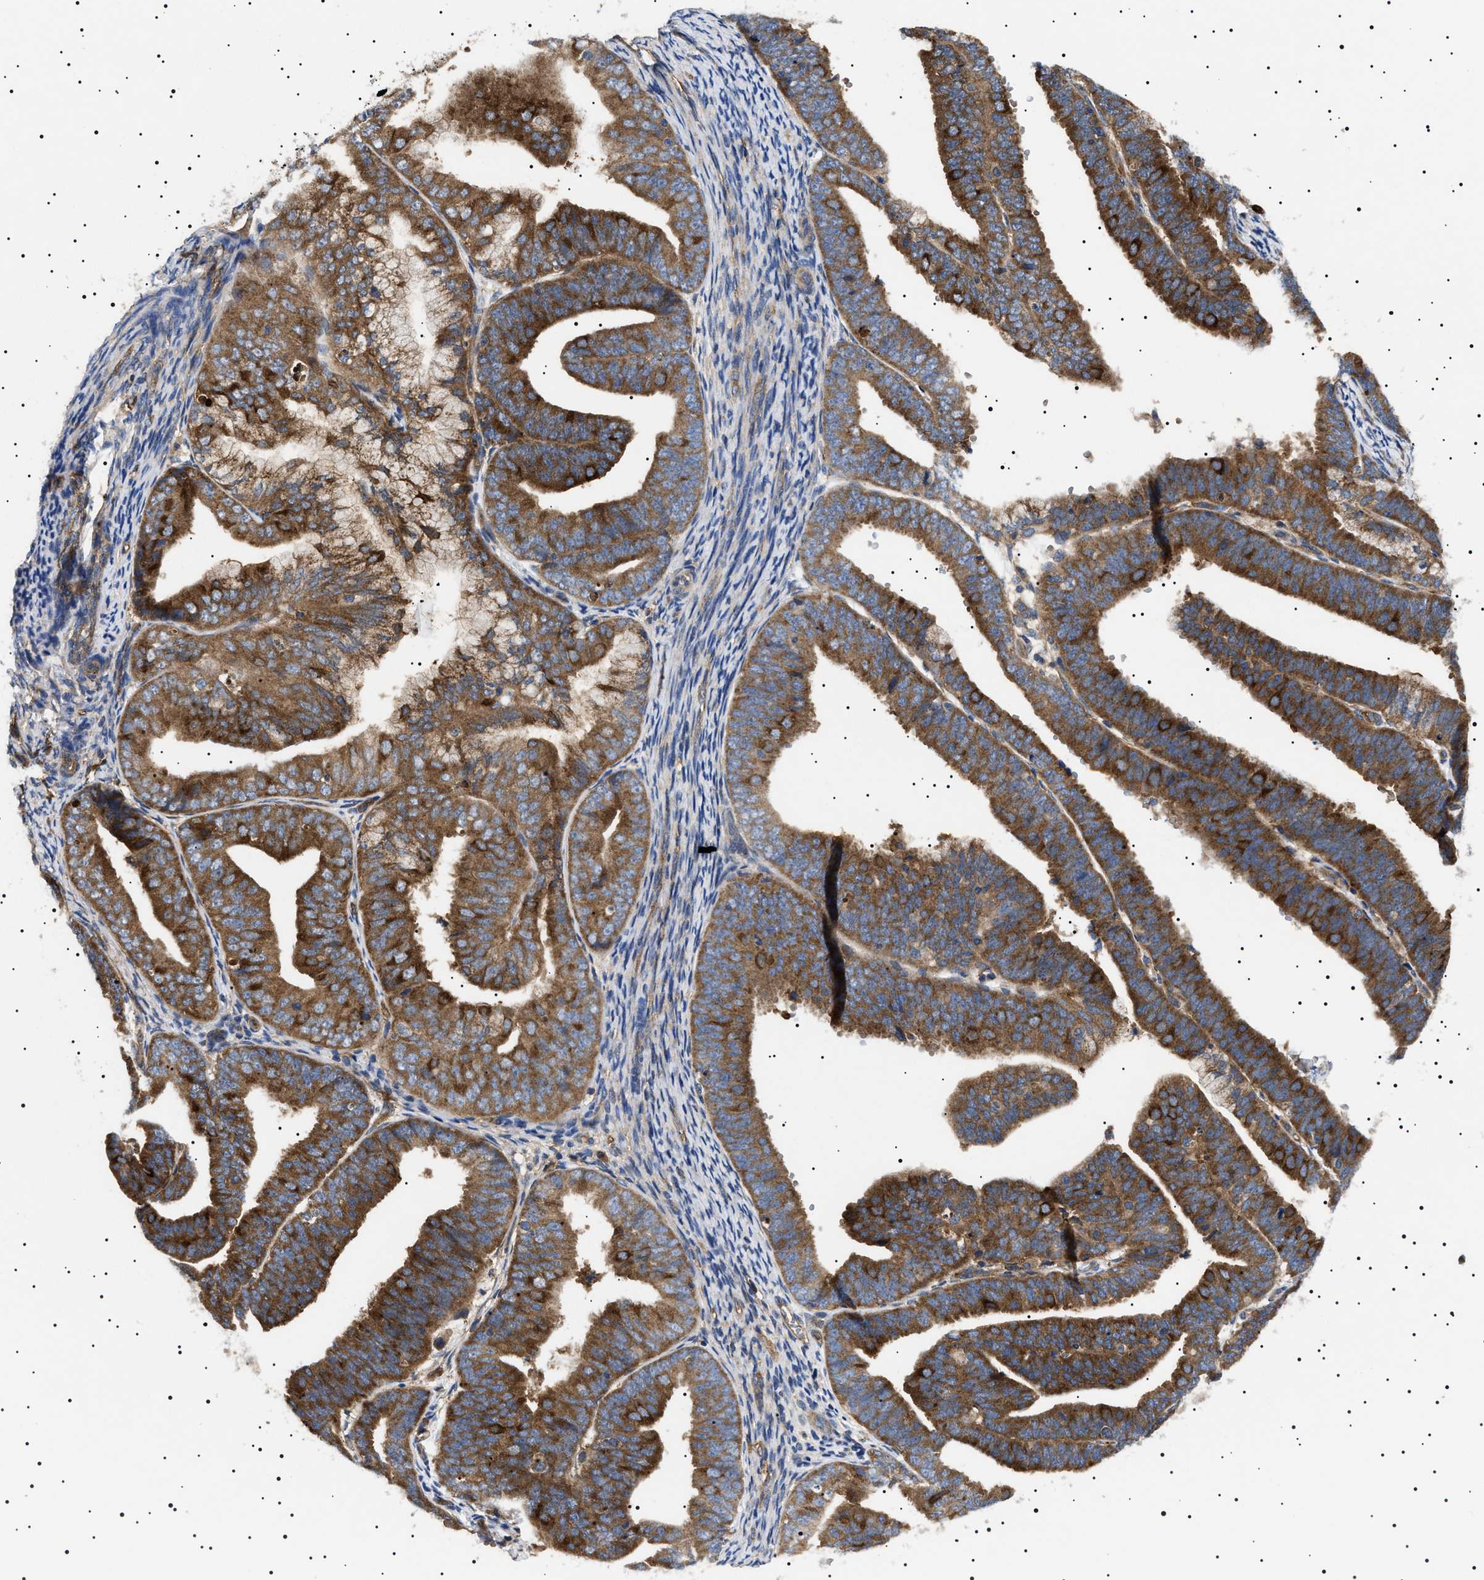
{"staining": {"intensity": "strong", "quantity": ">75%", "location": "cytoplasmic/membranous"}, "tissue": "endometrial cancer", "cell_type": "Tumor cells", "image_type": "cancer", "snomed": [{"axis": "morphology", "description": "Adenocarcinoma, NOS"}, {"axis": "topography", "description": "Endometrium"}], "caption": "Endometrial cancer stained with a protein marker displays strong staining in tumor cells.", "gene": "TPP2", "patient": {"sex": "female", "age": 63}}